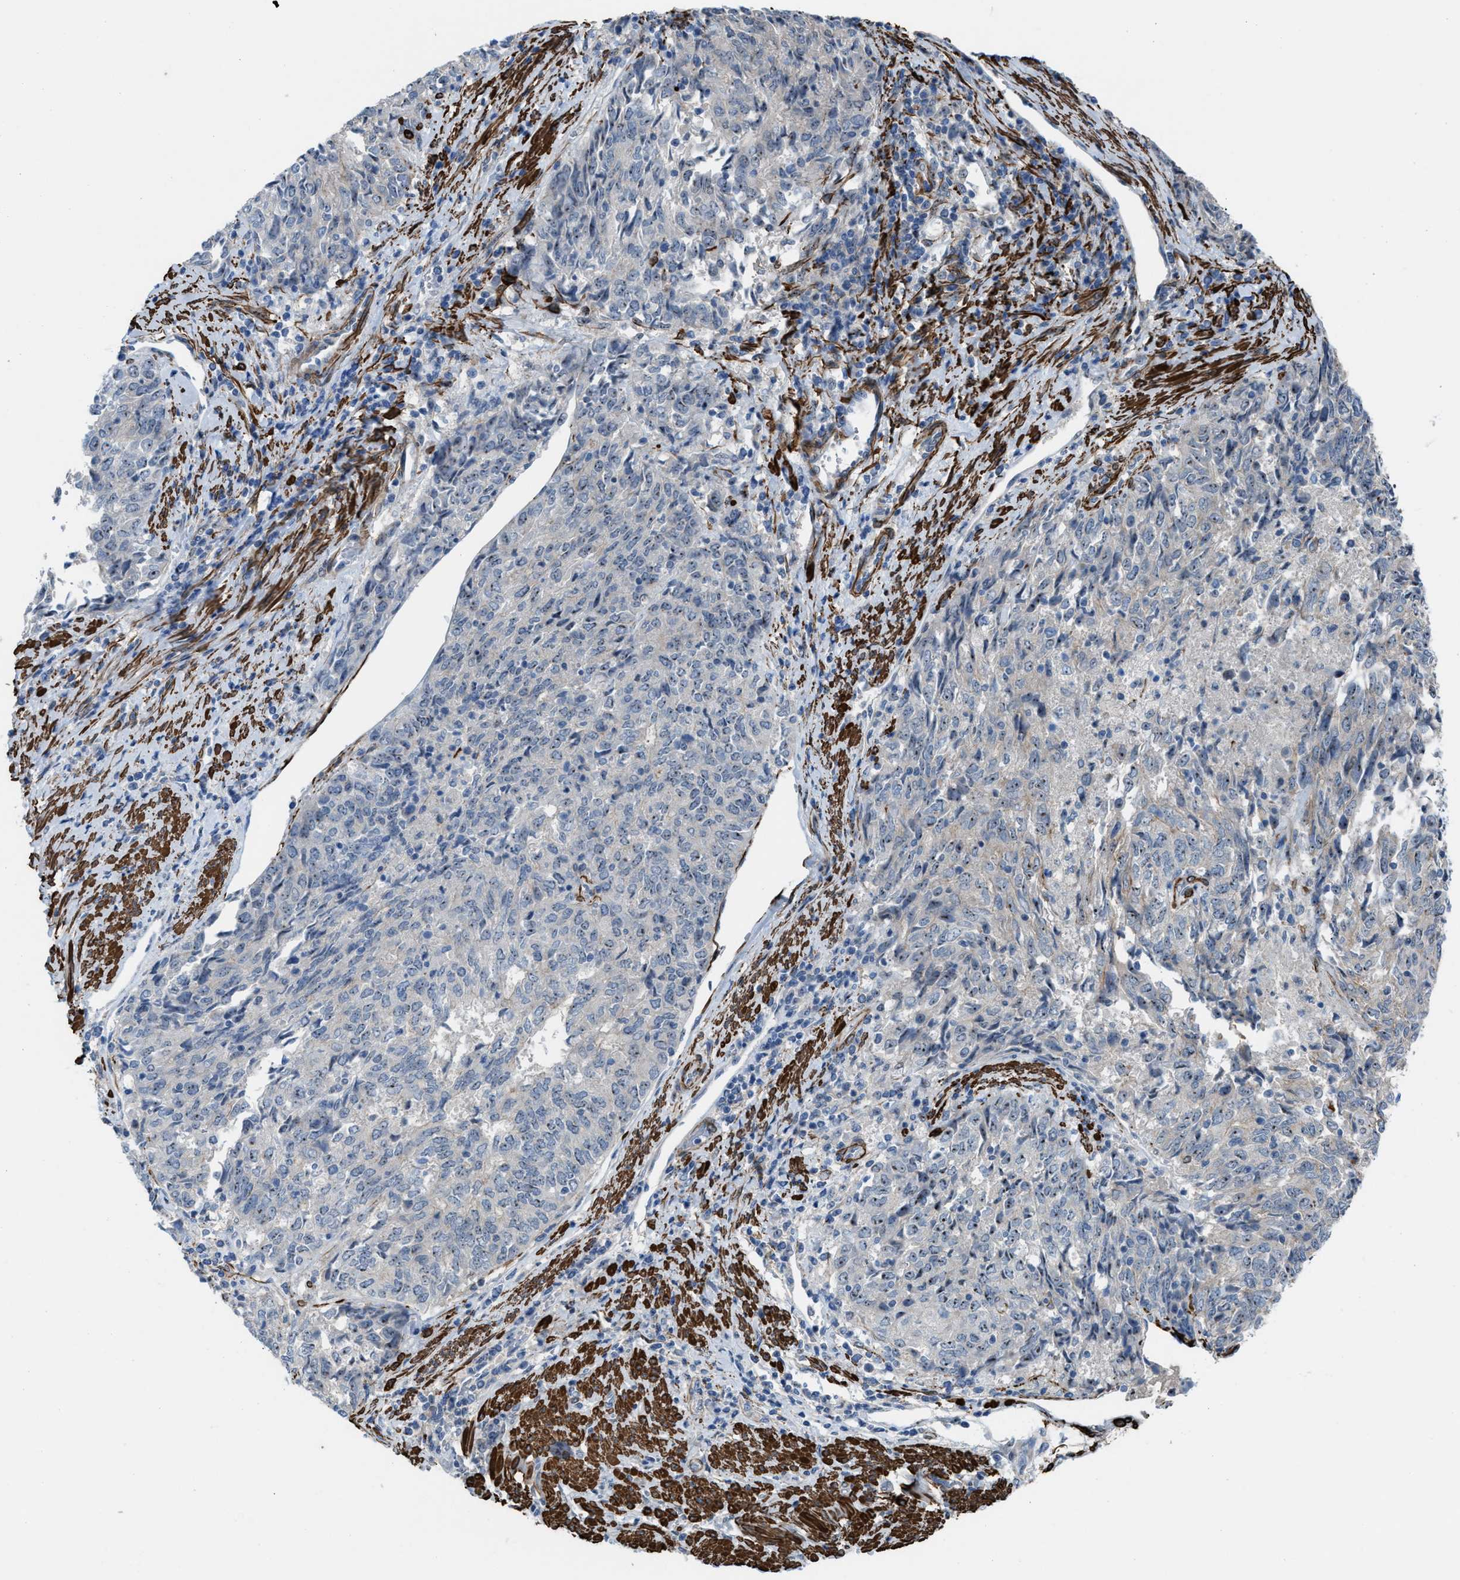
{"staining": {"intensity": "moderate", "quantity": "<25%", "location": "nuclear"}, "tissue": "endometrial cancer", "cell_type": "Tumor cells", "image_type": "cancer", "snomed": [{"axis": "morphology", "description": "Adenocarcinoma, NOS"}, {"axis": "topography", "description": "Endometrium"}], "caption": "Immunohistochemistry histopathology image of human endometrial adenocarcinoma stained for a protein (brown), which shows low levels of moderate nuclear expression in approximately <25% of tumor cells.", "gene": "NQO2", "patient": {"sex": "female", "age": 80}}